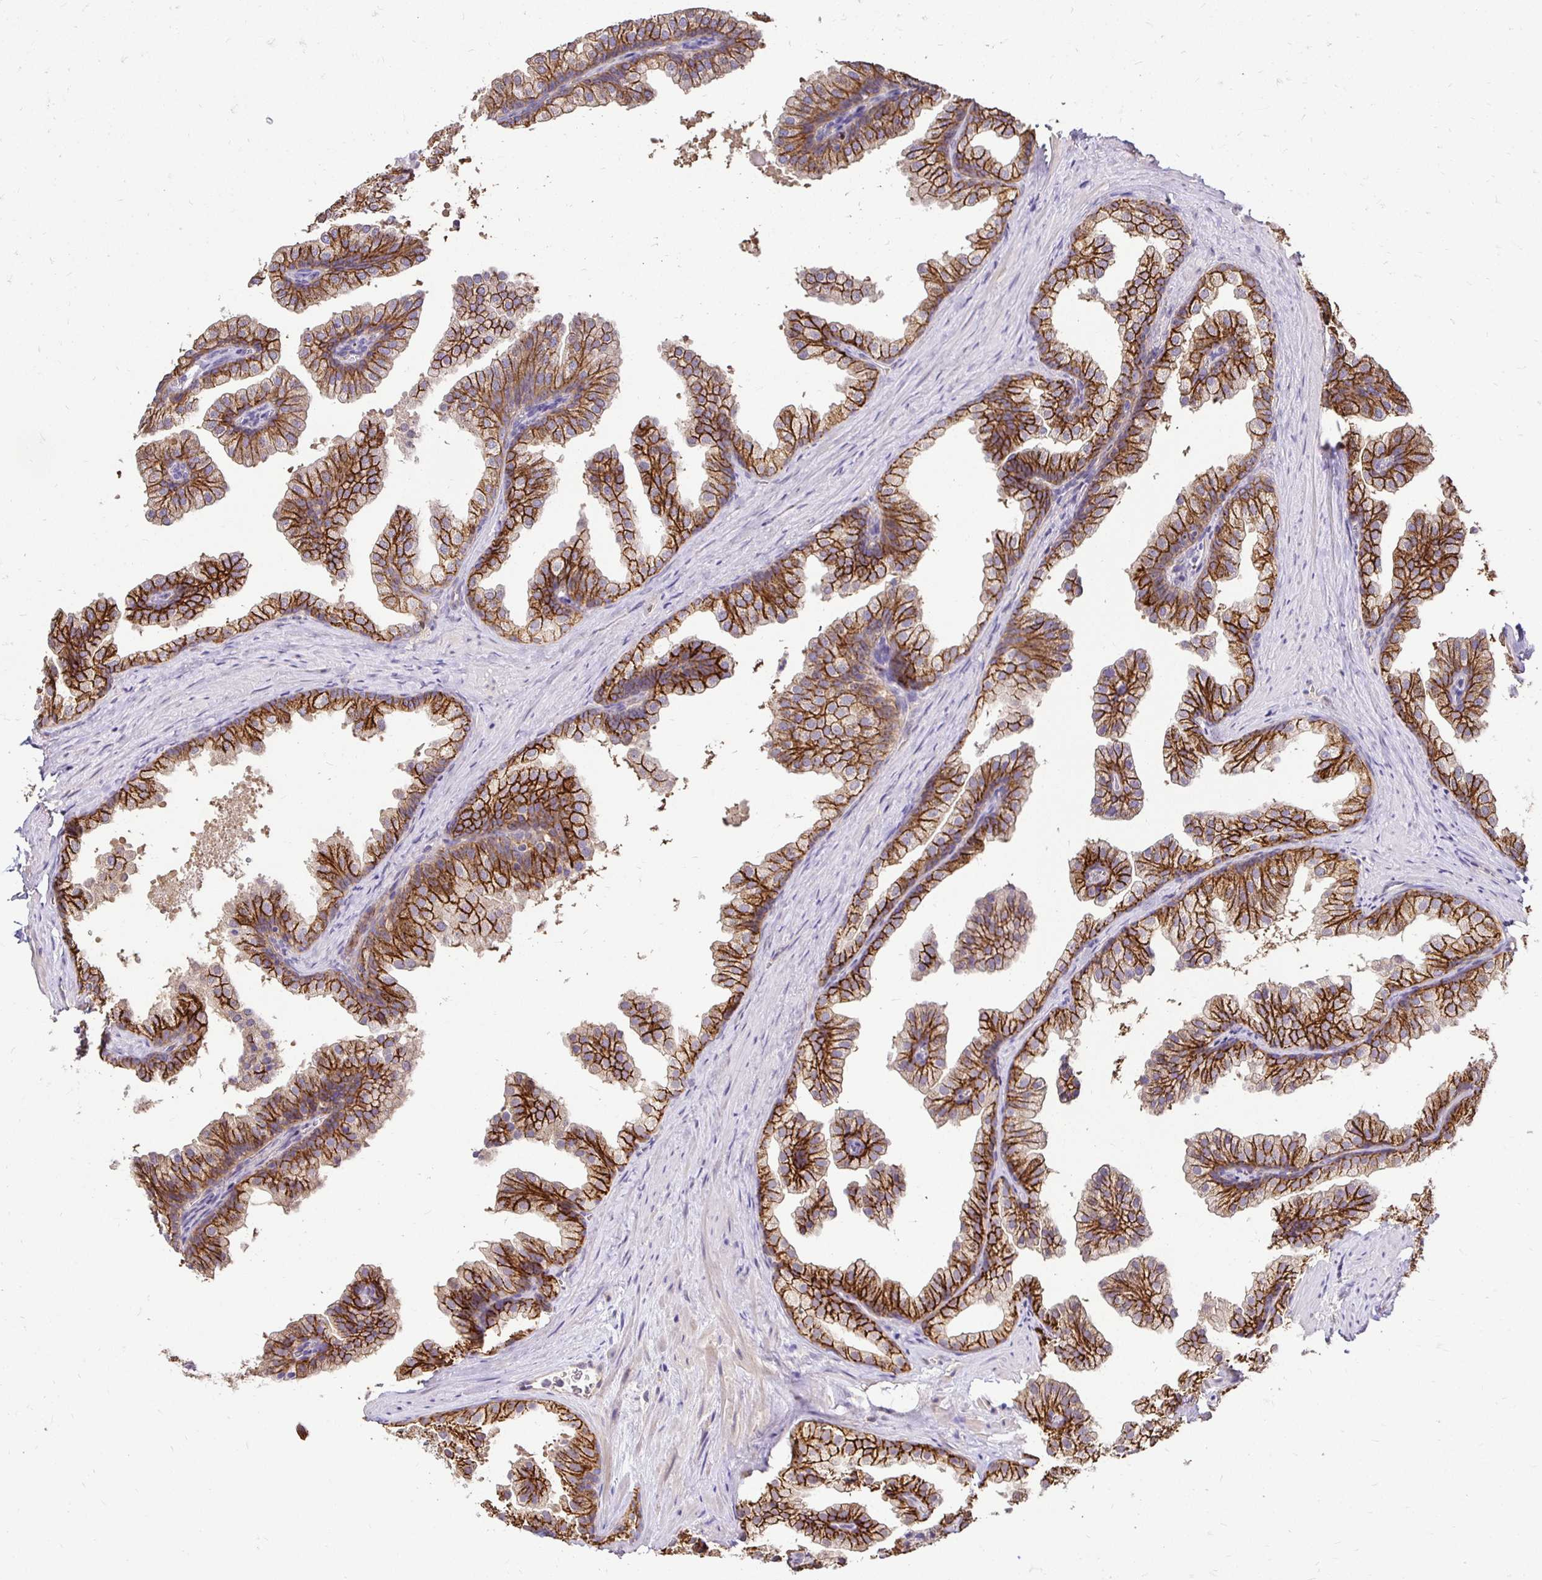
{"staining": {"intensity": "strong", "quantity": "25%-75%", "location": "cytoplasmic/membranous"}, "tissue": "prostate", "cell_type": "Glandular cells", "image_type": "normal", "snomed": [{"axis": "morphology", "description": "Normal tissue, NOS"}, {"axis": "topography", "description": "Prostate"}], "caption": "Protein analysis of normal prostate reveals strong cytoplasmic/membranous staining in approximately 25%-75% of glandular cells. (Brightfield microscopy of DAB IHC at high magnification).", "gene": "SLC9A1", "patient": {"sex": "male", "age": 37}}